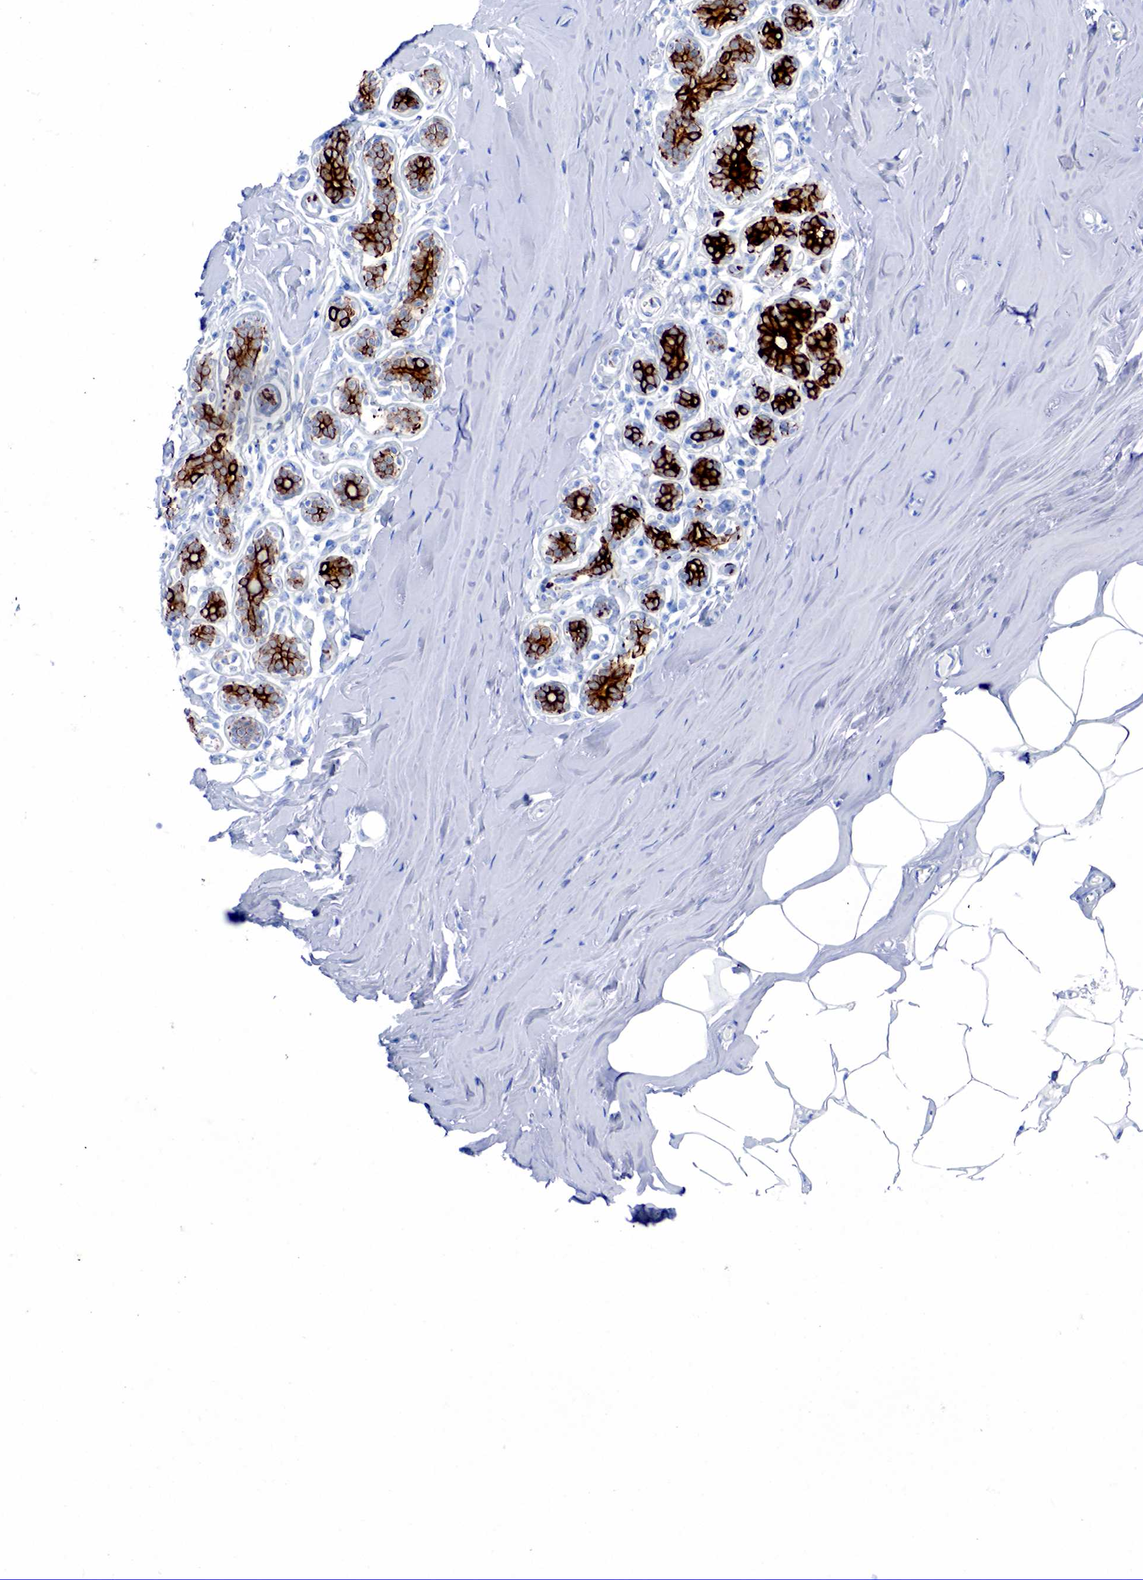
{"staining": {"intensity": "negative", "quantity": "none", "location": "none"}, "tissue": "breast", "cell_type": "Adipocytes", "image_type": "normal", "snomed": [{"axis": "morphology", "description": "Normal tissue, NOS"}, {"axis": "topography", "description": "Breast"}], "caption": "Adipocytes show no significant positivity in unremarkable breast.", "gene": "KRT18", "patient": {"sex": "female", "age": 45}}